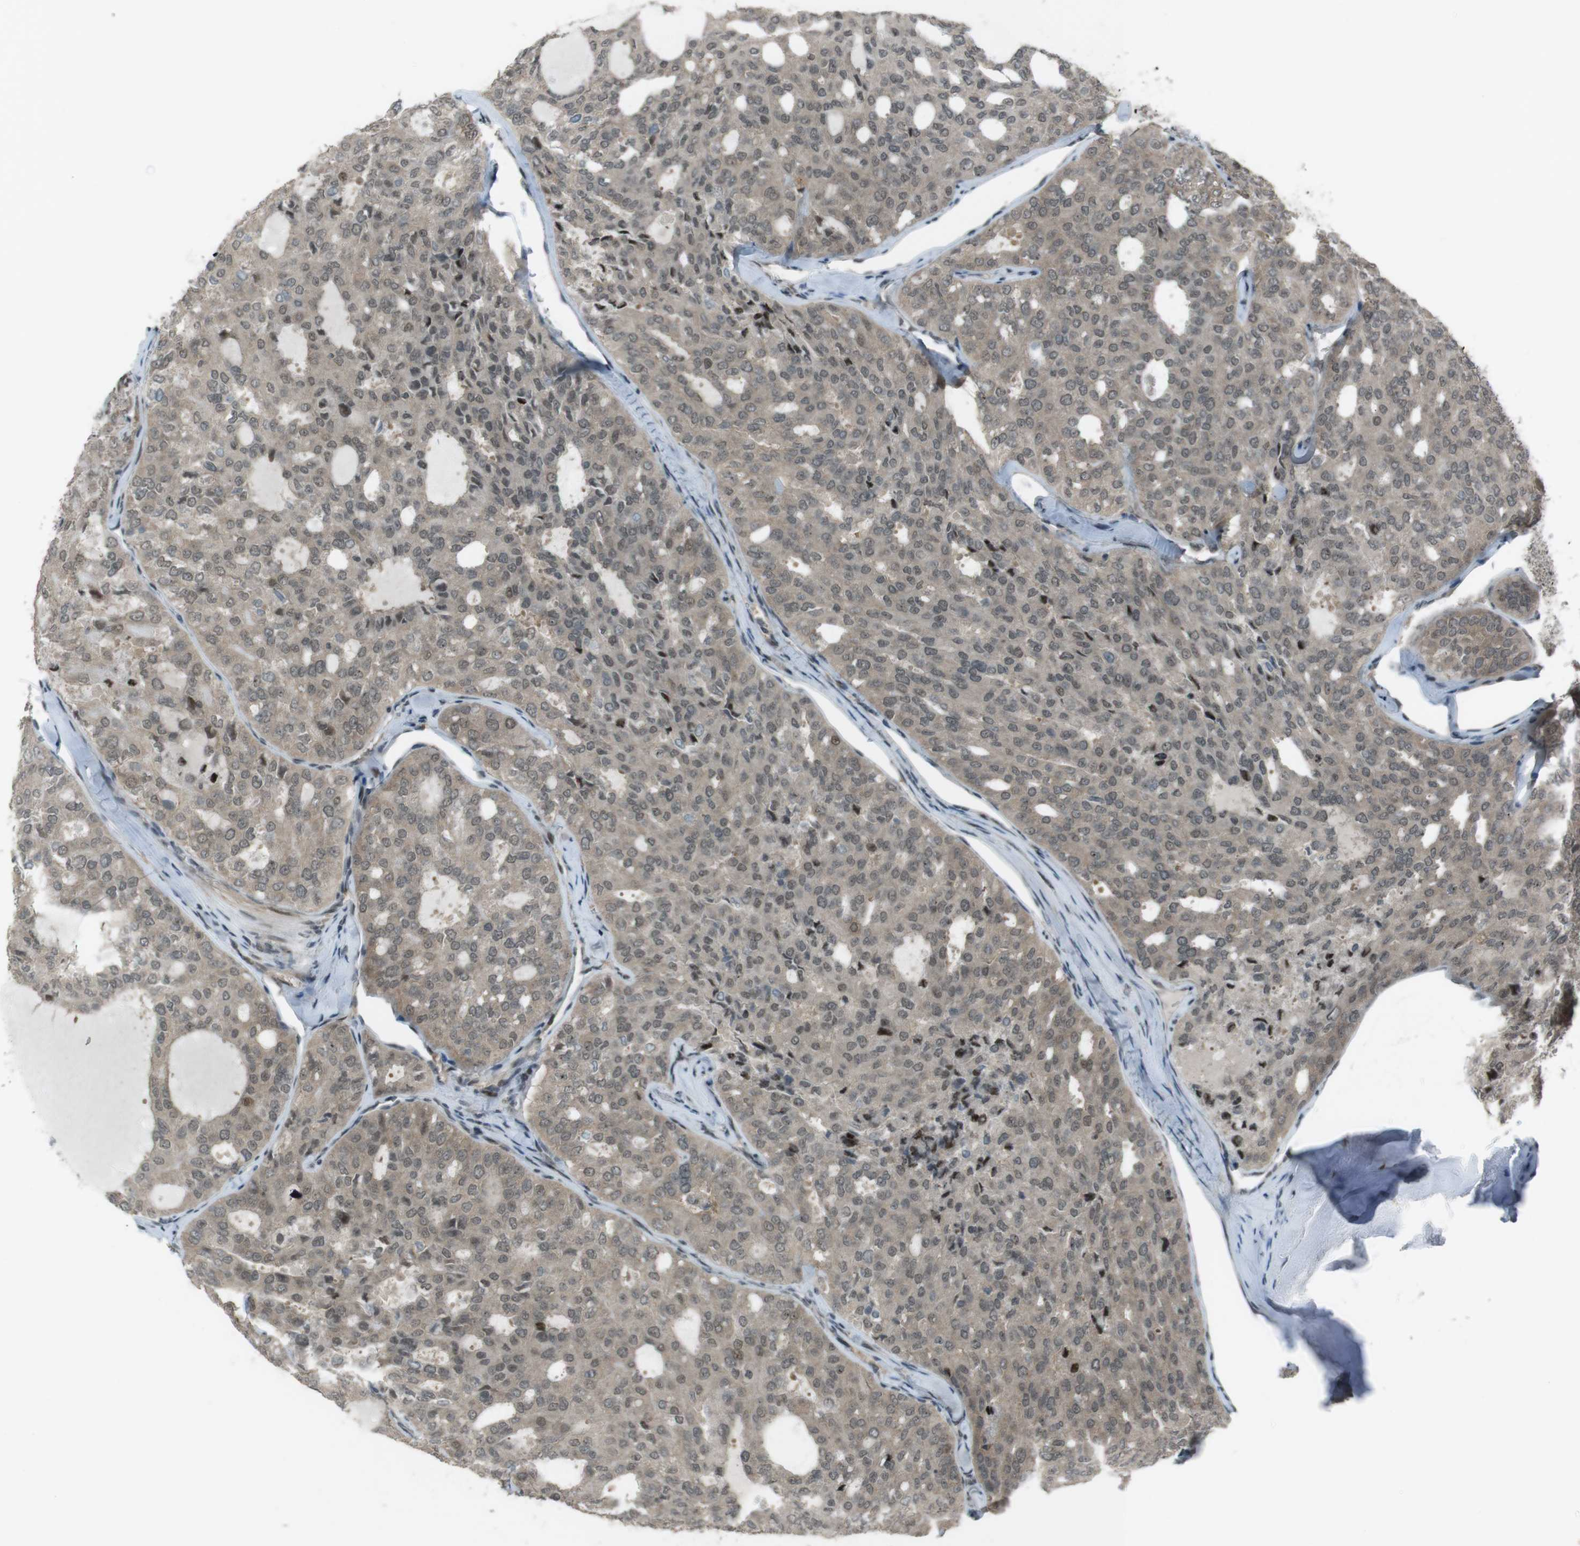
{"staining": {"intensity": "weak", "quantity": "25%-75%", "location": "cytoplasmic/membranous,nuclear"}, "tissue": "thyroid cancer", "cell_type": "Tumor cells", "image_type": "cancer", "snomed": [{"axis": "morphology", "description": "Follicular adenoma carcinoma, NOS"}, {"axis": "topography", "description": "Thyroid gland"}], "caption": "Immunohistochemical staining of human follicular adenoma carcinoma (thyroid) shows low levels of weak cytoplasmic/membranous and nuclear protein positivity in about 25%-75% of tumor cells.", "gene": "SLITRK5", "patient": {"sex": "male", "age": 75}}